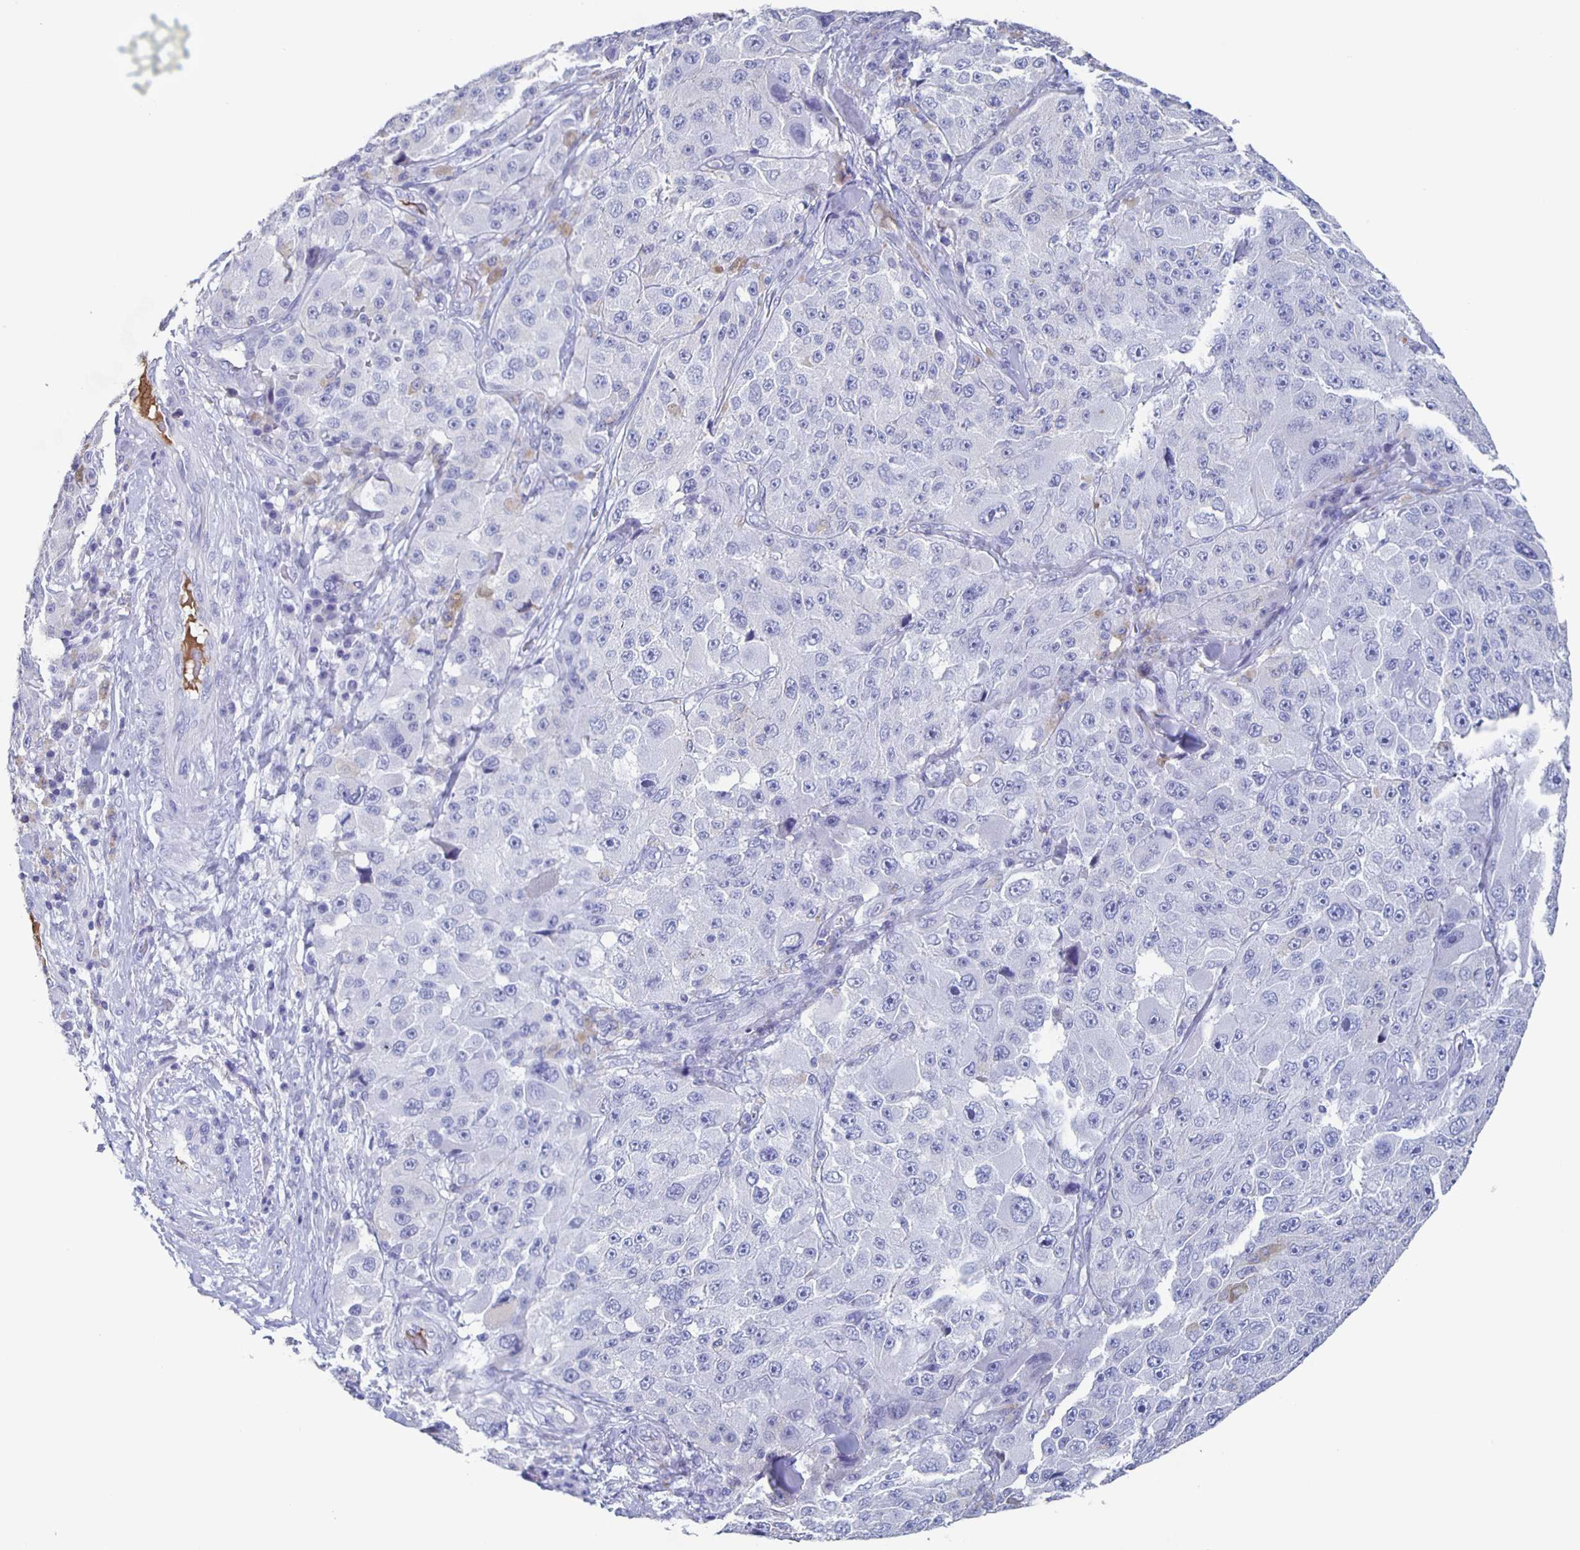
{"staining": {"intensity": "negative", "quantity": "none", "location": "none"}, "tissue": "melanoma", "cell_type": "Tumor cells", "image_type": "cancer", "snomed": [{"axis": "morphology", "description": "Malignant melanoma, Metastatic site"}, {"axis": "topography", "description": "Lymph node"}], "caption": "A photomicrograph of human melanoma is negative for staining in tumor cells.", "gene": "FGA", "patient": {"sex": "male", "age": 62}}